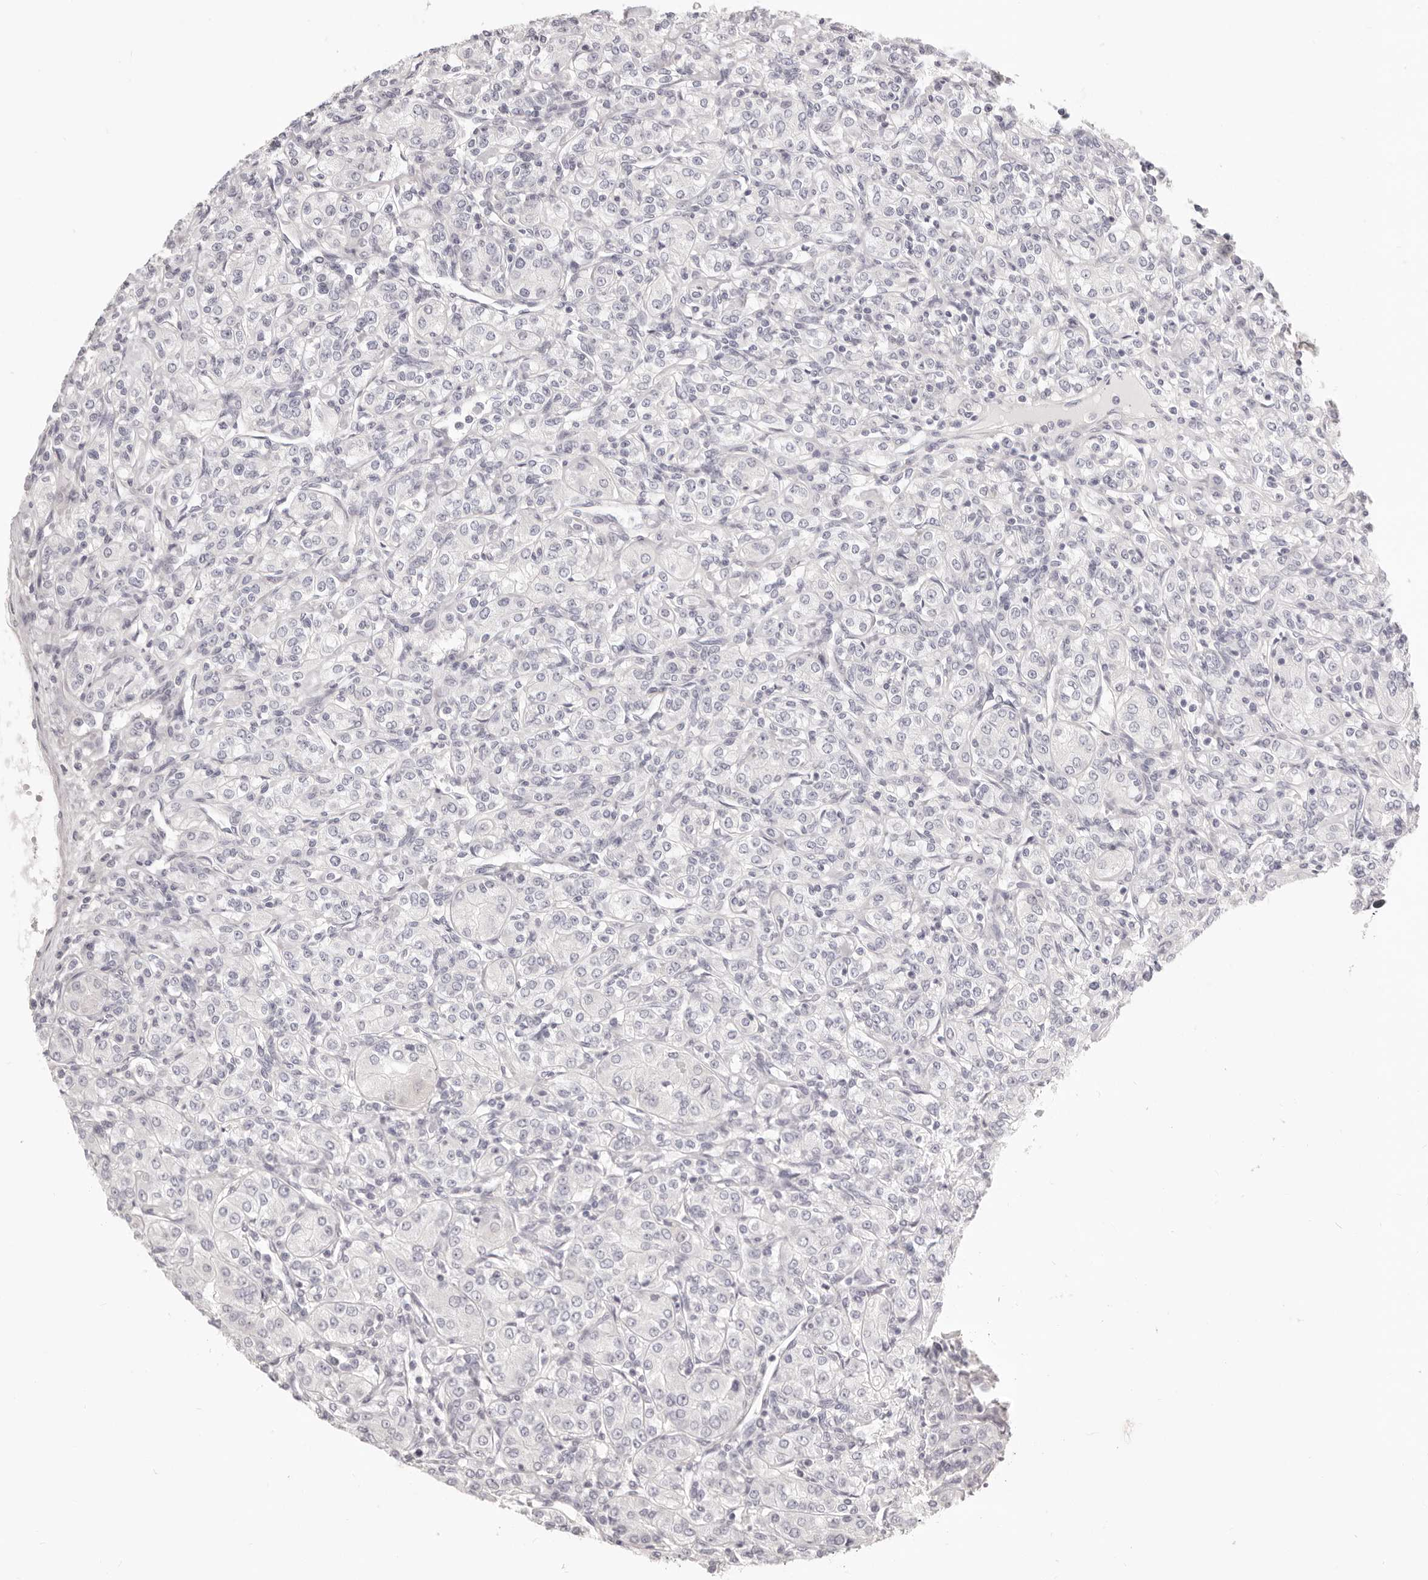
{"staining": {"intensity": "negative", "quantity": "none", "location": "none"}, "tissue": "renal cancer", "cell_type": "Tumor cells", "image_type": "cancer", "snomed": [{"axis": "morphology", "description": "Adenocarcinoma, NOS"}, {"axis": "topography", "description": "Kidney"}], "caption": "A histopathology image of renal cancer stained for a protein exhibits no brown staining in tumor cells. (DAB immunohistochemistry, high magnification).", "gene": "FABP1", "patient": {"sex": "male", "age": 77}}